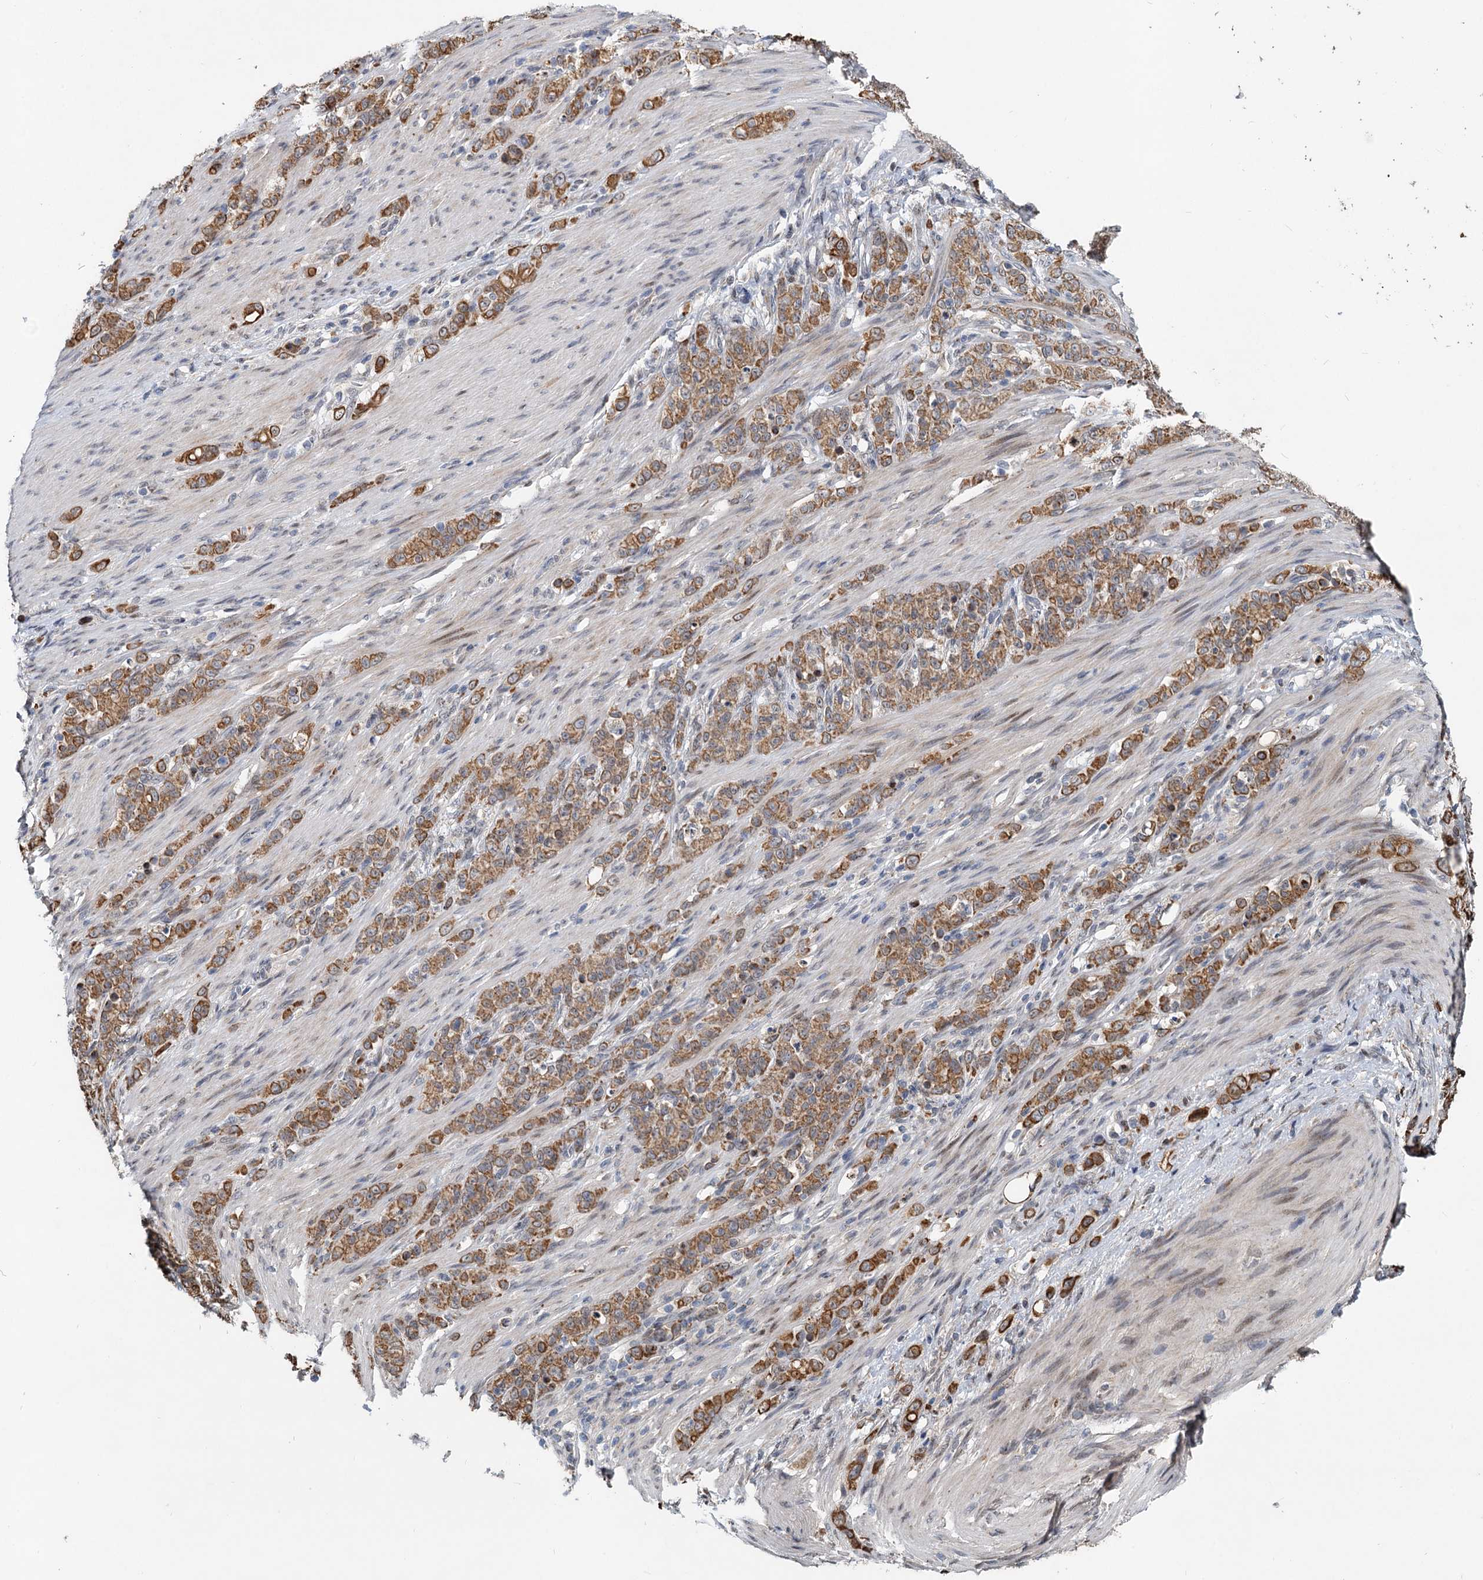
{"staining": {"intensity": "moderate", "quantity": ">75%", "location": "cytoplasmic/membranous"}, "tissue": "stomach cancer", "cell_type": "Tumor cells", "image_type": "cancer", "snomed": [{"axis": "morphology", "description": "Adenocarcinoma, NOS"}, {"axis": "topography", "description": "Stomach"}], "caption": "Immunohistochemistry histopathology image of stomach cancer stained for a protein (brown), which shows medium levels of moderate cytoplasmic/membranous expression in about >75% of tumor cells.", "gene": "RITA1", "patient": {"sex": "female", "age": 79}}